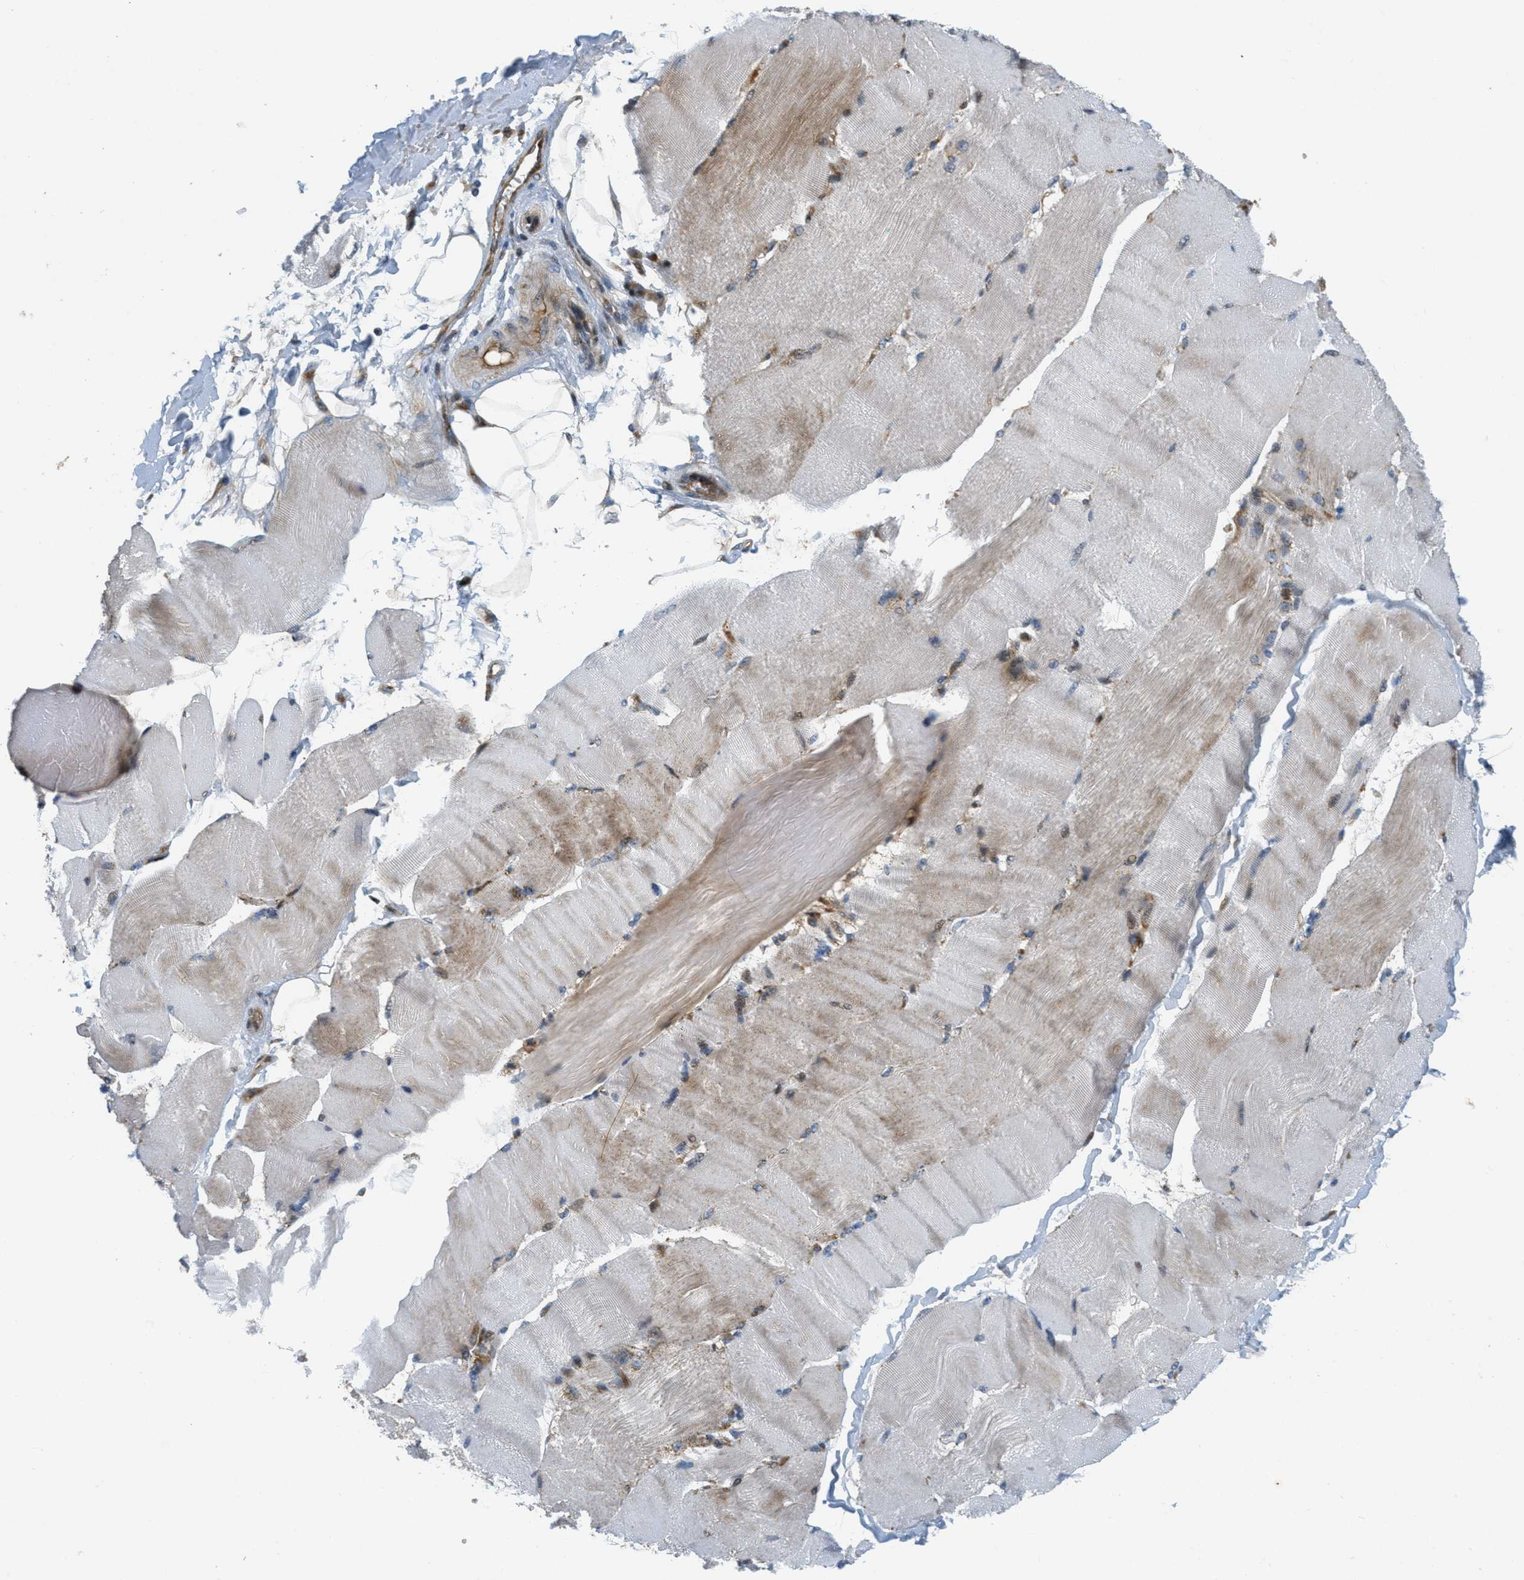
{"staining": {"intensity": "weak", "quantity": "25%-75%", "location": "cytoplasmic/membranous"}, "tissue": "skeletal muscle", "cell_type": "Myocytes", "image_type": "normal", "snomed": [{"axis": "morphology", "description": "Normal tissue, NOS"}, {"axis": "topography", "description": "Skin"}, {"axis": "topography", "description": "Skeletal muscle"}], "caption": "IHC micrograph of benign human skeletal muscle stained for a protein (brown), which exhibits low levels of weak cytoplasmic/membranous staining in about 25%-75% of myocytes.", "gene": "ZFPL1", "patient": {"sex": "male", "age": 83}}